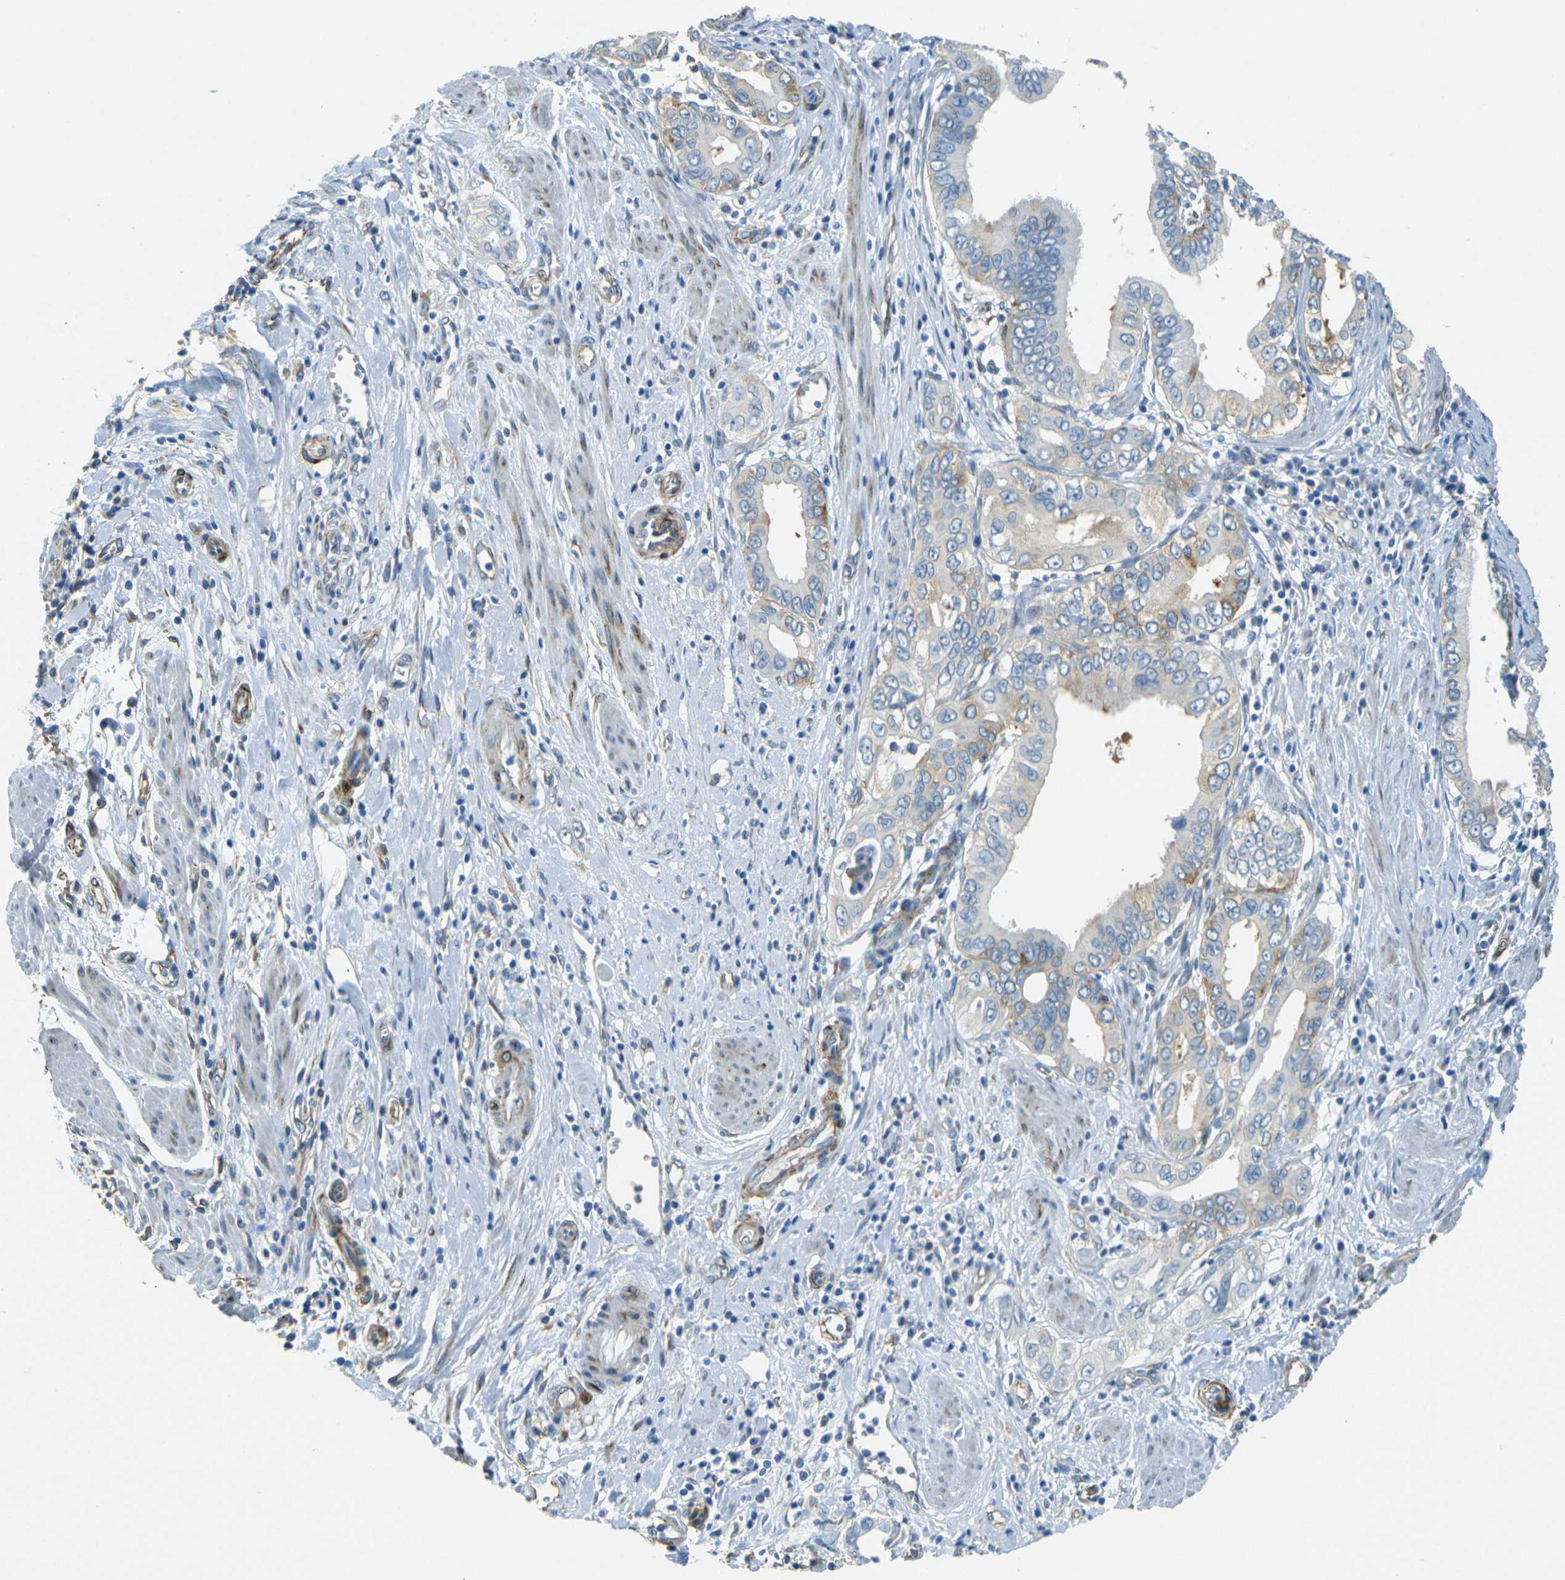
{"staining": {"intensity": "weak", "quantity": "<25%", "location": "cytoplasmic/membranous"}, "tissue": "pancreatic cancer", "cell_type": "Tumor cells", "image_type": "cancer", "snomed": [{"axis": "morphology", "description": "Normal tissue, NOS"}, {"axis": "topography", "description": "Lymph node"}], "caption": "This is an IHC photomicrograph of human pancreatic cancer. There is no positivity in tumor cells.", "gene": "SORT1", "patient": {"sex": "male", "age": 50}}